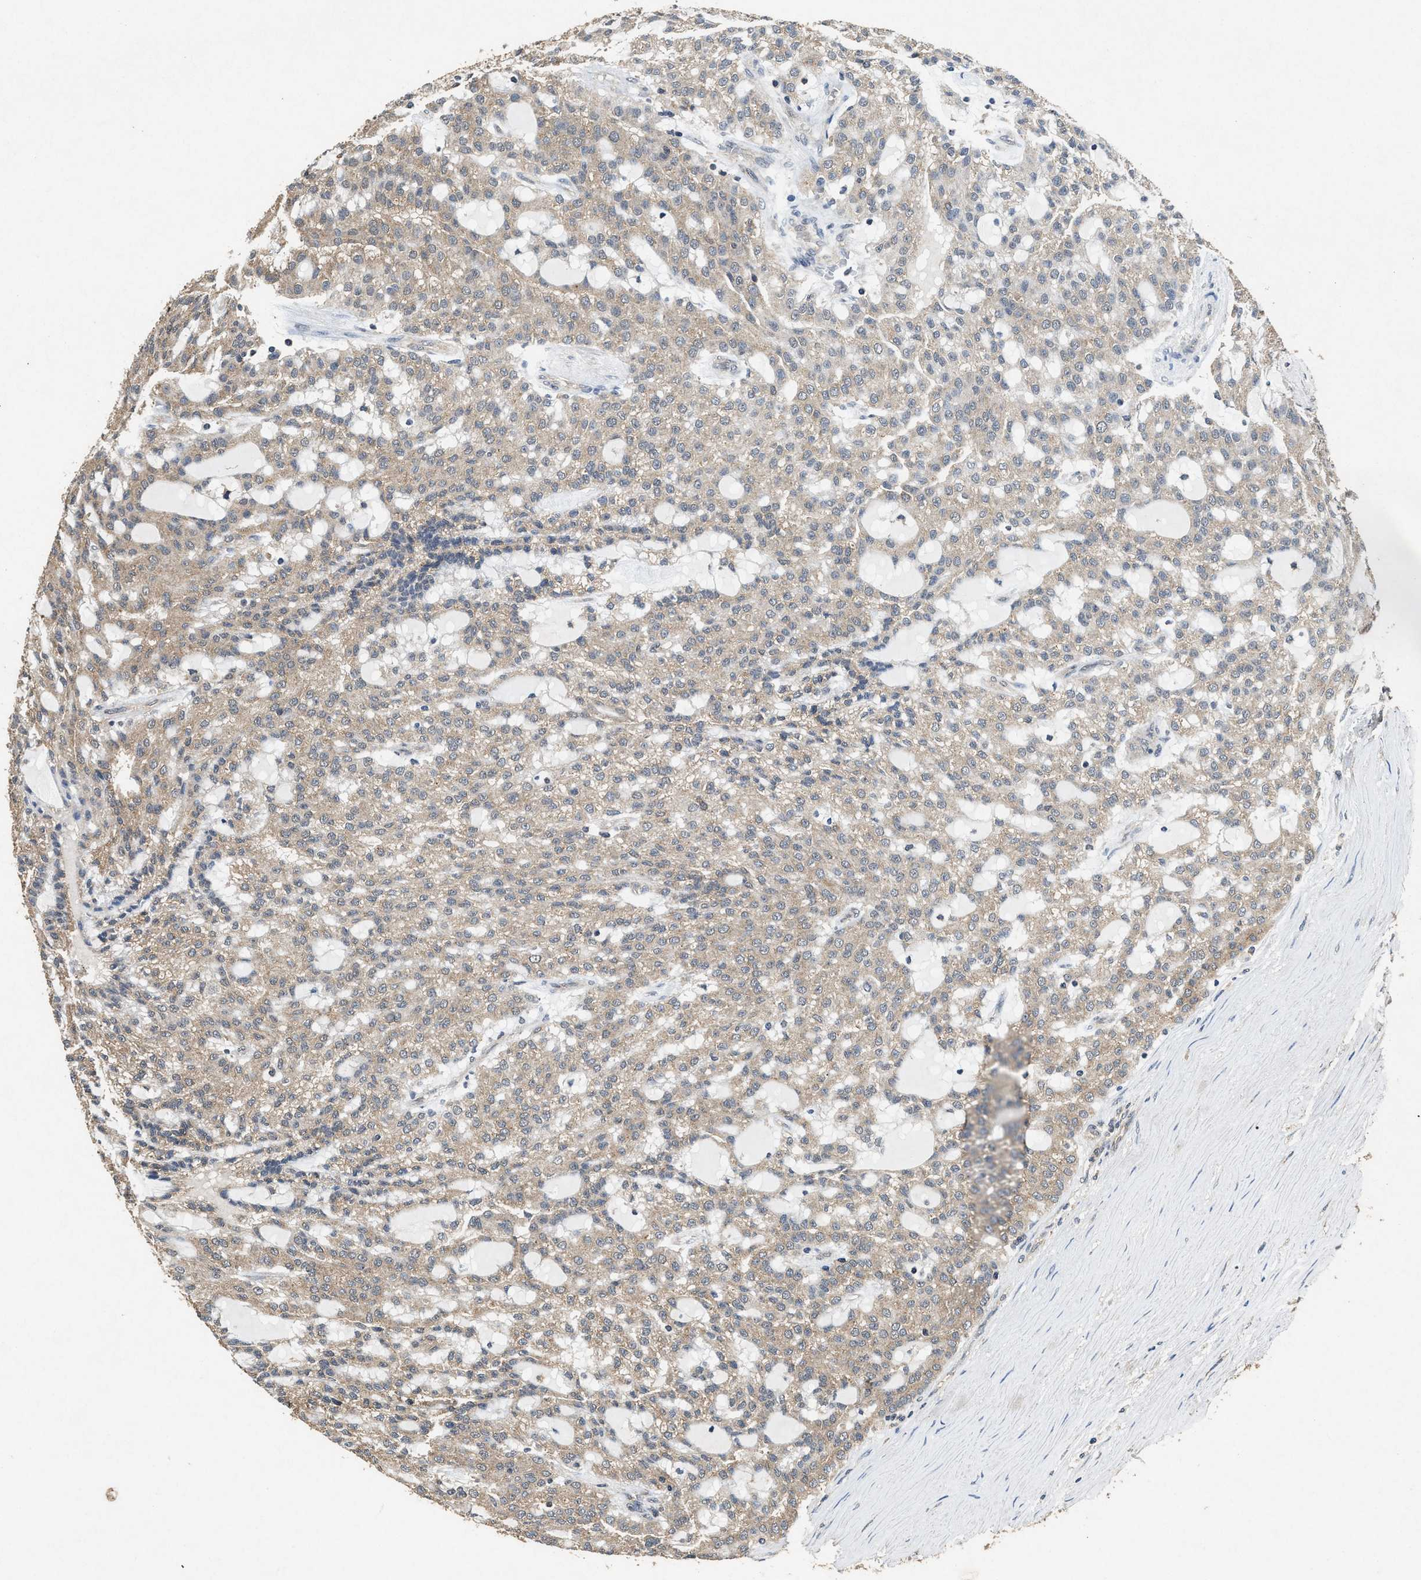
{"staining": {"intensity": "weak", "quantity": ">75%", "location": "cytoplasmic/membranous"}, "tissue": "renal cancer", "cell_type": "Tumor cells", "image_type": "cancer", "snomed": [{"axis": "morphology", "description": "Adenocarcinoma, NOS"}, {"axis": "topography", "description": "Kidney"}], "caption": "Immunohistochemical staining of adenocarcinoma (renal) reveals weak cytoplasmic/membranous protein positivity in about >75% of tumor cells. (brown staining indicates protein expression, while blue staining denotes nuclei).", "gene": "PDAP1", "patient": {"sex": "male", "age": 63}}